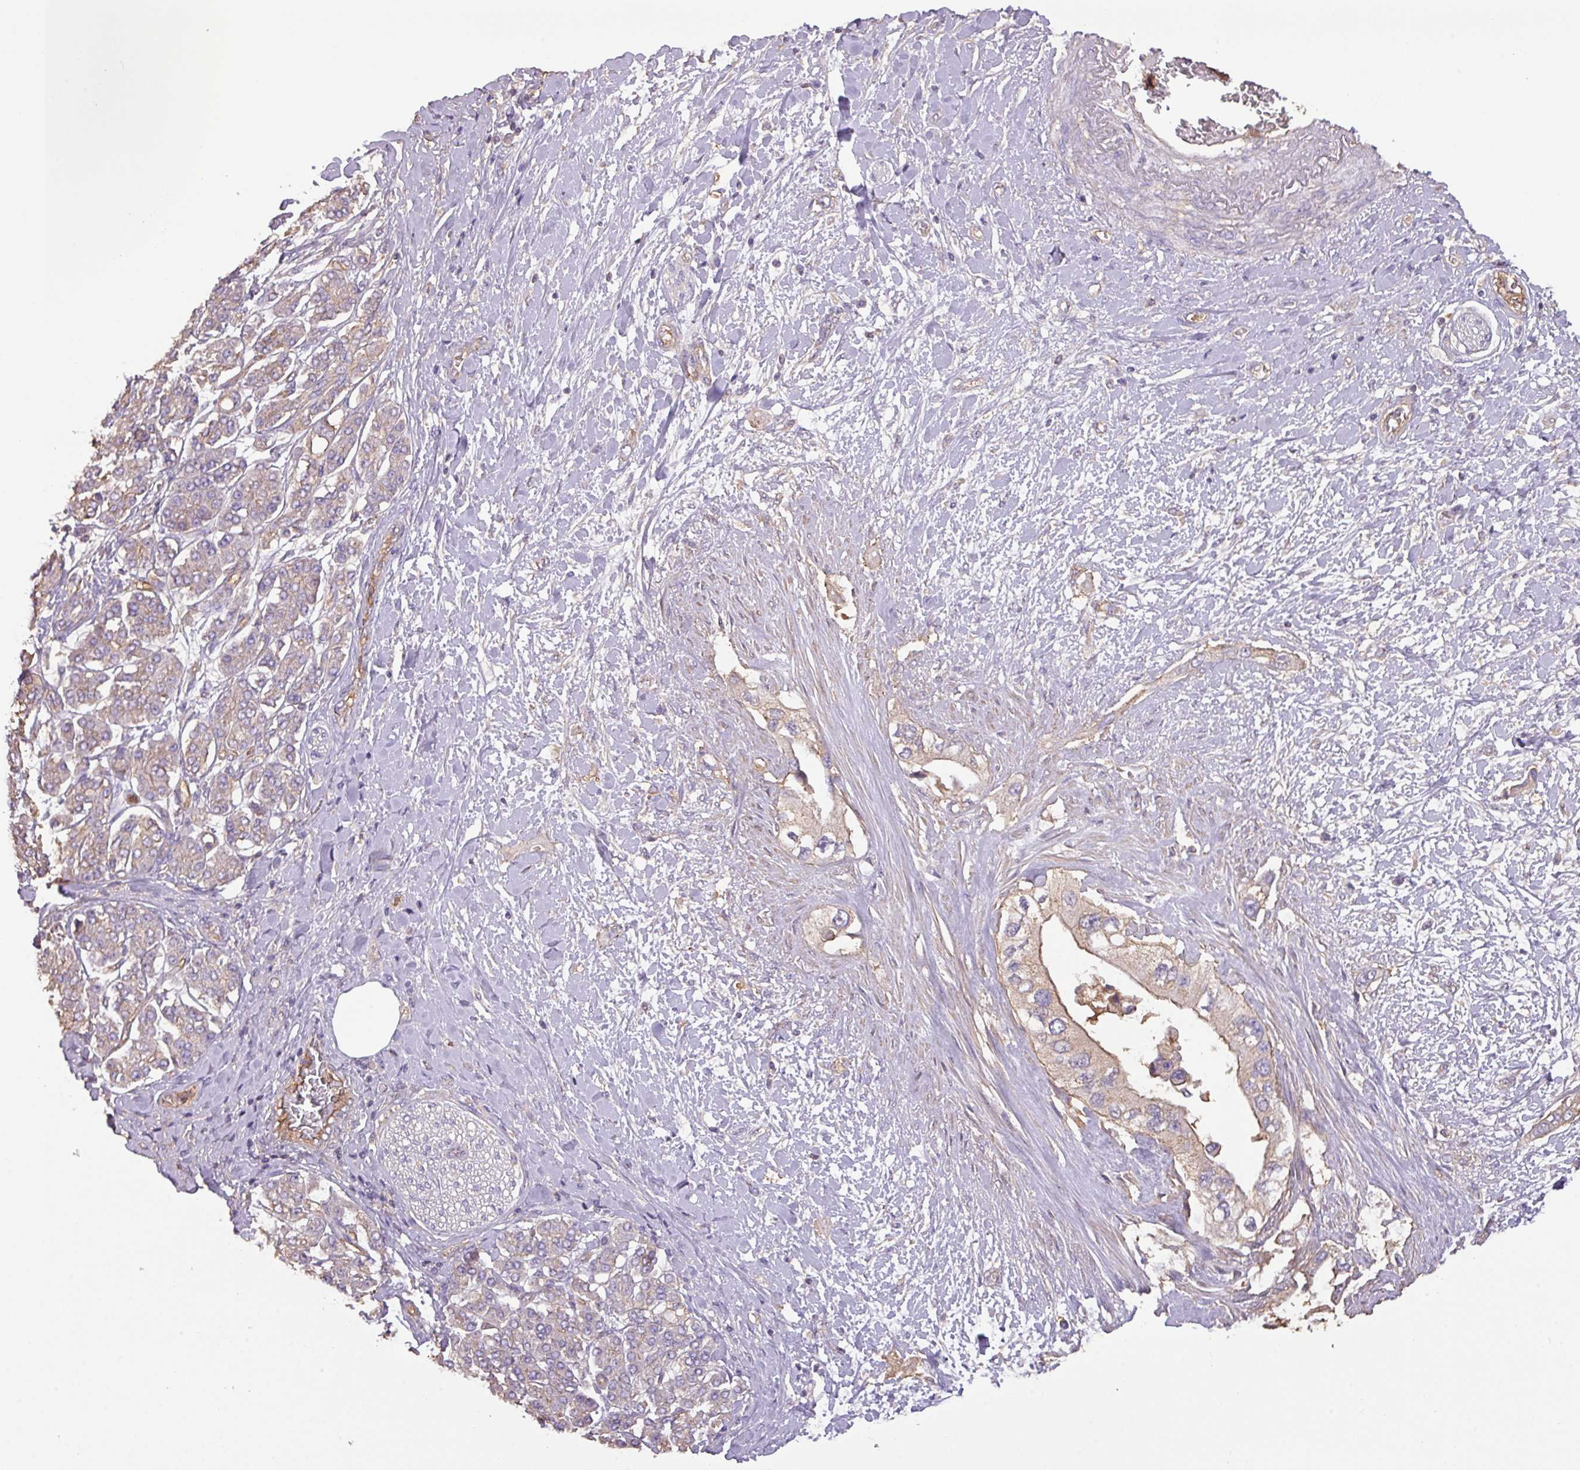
{"staining": {"intensity": "moderate", "quantity": "<25%", "location": "cytoplasmic/membranous"}, "tissue": "pancreatic cancer", "cell_type": "Tumor cells", "image_type": "cancer", "snomed": [{"axis": "morphology", "description": "Inflammation, NOS"}, {"axis": "morphology", "description": "Adenocarcinoma, NOS"}, {"axis": "topography", "description": "Pancreas"}], "caption": "Protein staining of pancreatic adenocarcinoma tissue displays moderate cytoplasmic/membranous positivity in approximately <25% of tumor cells.", "gene": "CALML4", "patient": {"sex": "female", "age": 56}}